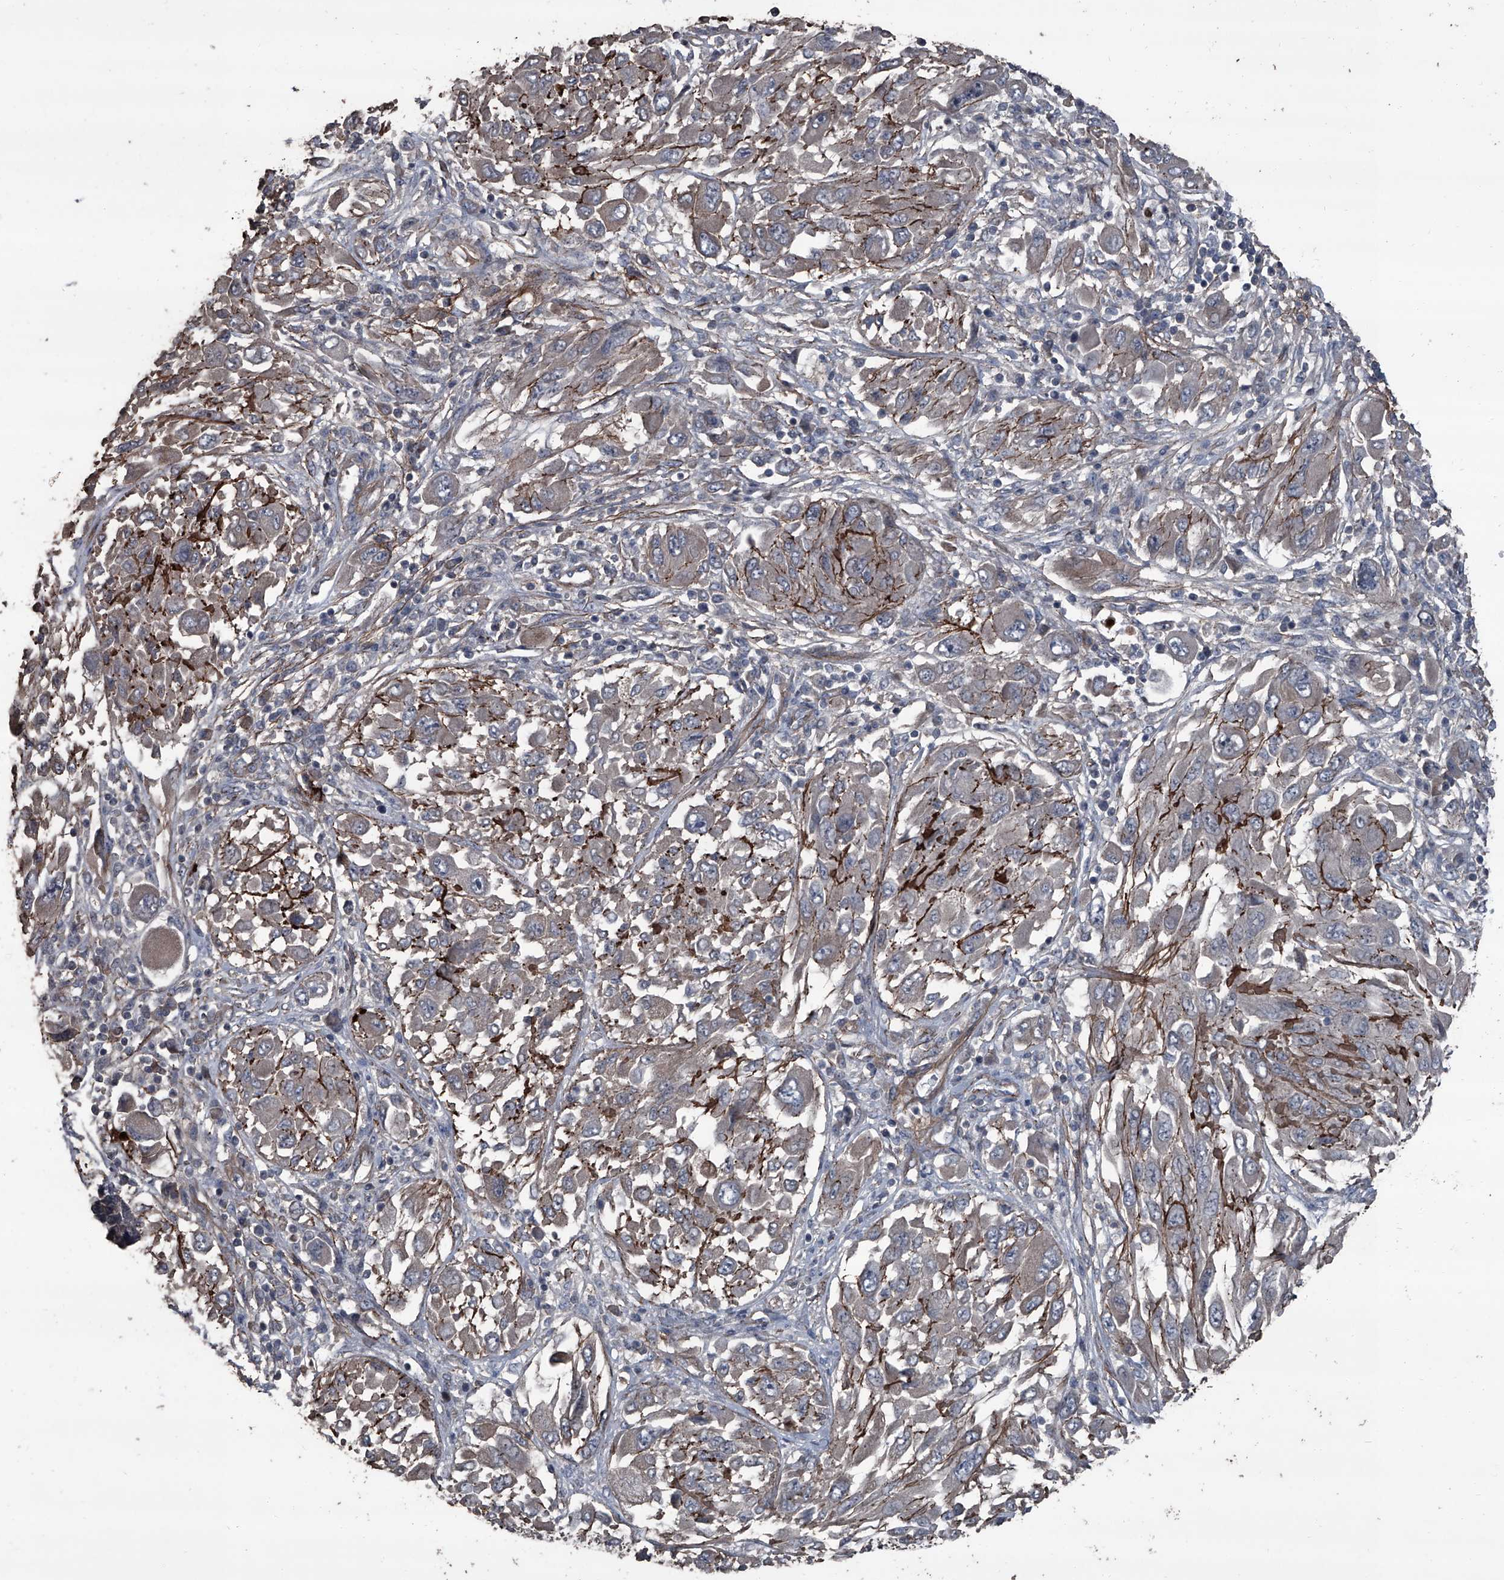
{"staining": {"intensity": "negative", "quantity": "none", "location": "none"}, "tissue": "melanoma", "cell_type": "Tumor cells", "image_type": "cancer", "snomed": [{"axis": "morphology", "description": "Malignant melanoma, NOS"}, {"axis": "topography", "description": "Skin"}], "caption": "There is no significant positivity in tumor cells of malignant melanoma.", "gene": "OARD1", "patient": {"sex": "female", "age": 91}}